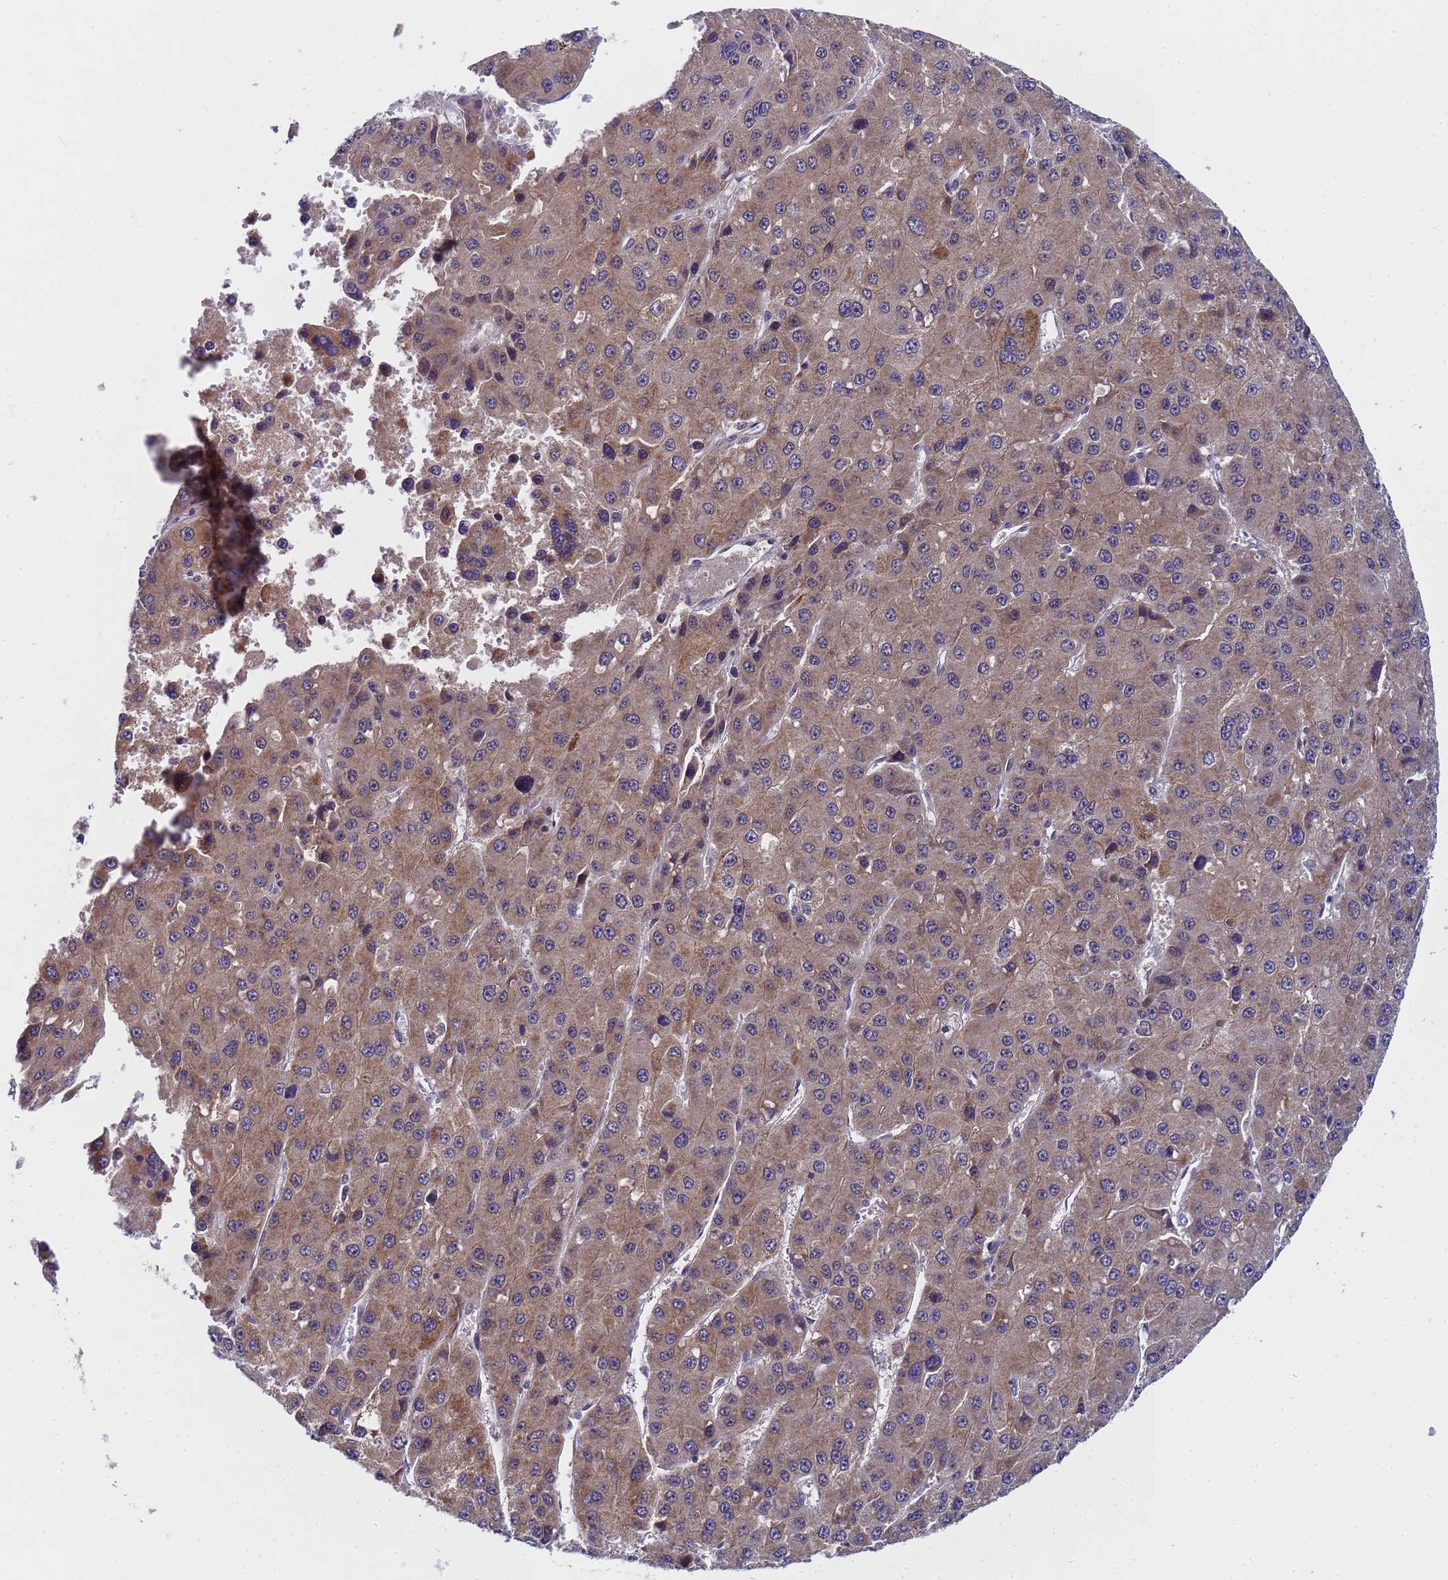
{"staining": {"intensity": "moderate", "quantity": ">75%", "location": "cytoplasmic/membranous"}, "tissue": "liver cancer", "cell_type": "Tumor cells", "image_type": "cancer", "snomed": [{"axis": "morphology", "description": "Carcinoma, Hepatocellular, NOS"}, {"axis": "topography", "description": "Liver"}], "caption": "A photomicrograph of liver cancer stained for a protein exhibits moderate cytoplasmic/membranous brown staining in tumor cells.", "gene": "ANAPC13", "patient": {"sex": "female", "age": 73}}